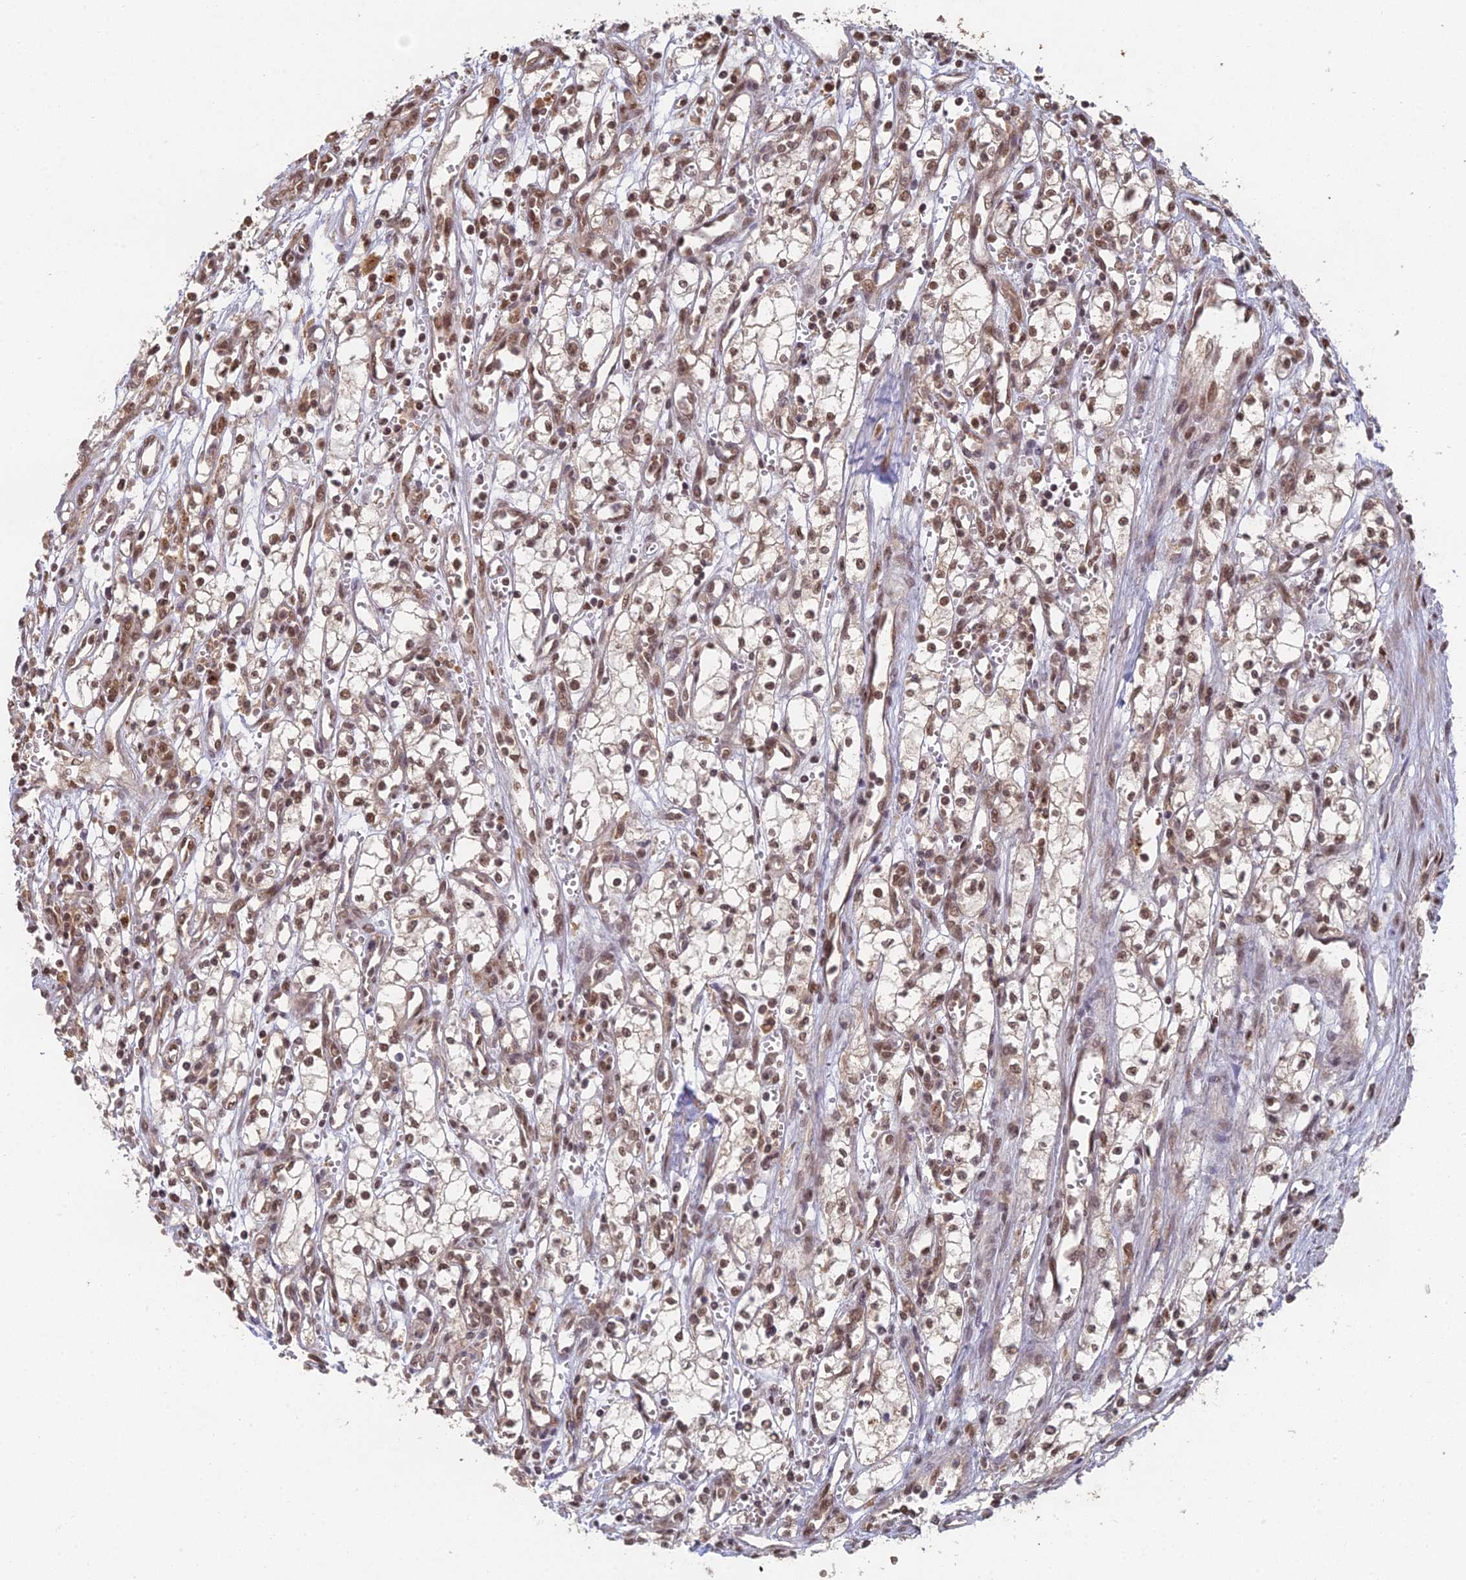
{"staining": {"intensity": "moderate", "quantity": ">75%", "location": "nuclear"}, "tissue": "renal cancer", "cell_type": "Tumor cells", "image_type": "cancer", "snomed": [{"axis": "morphology", "description": "Adenocarcinoma, NOS"}, {"axis": "topography", "description": "Kidney"}], "caption": "This is an image of IHC staining of adenocarcinoma (renal), which shows moderate staining in the nuclear of tumor cells.", "gene": "RANBP3", "patient": {"sex": "male", "age": 59}}